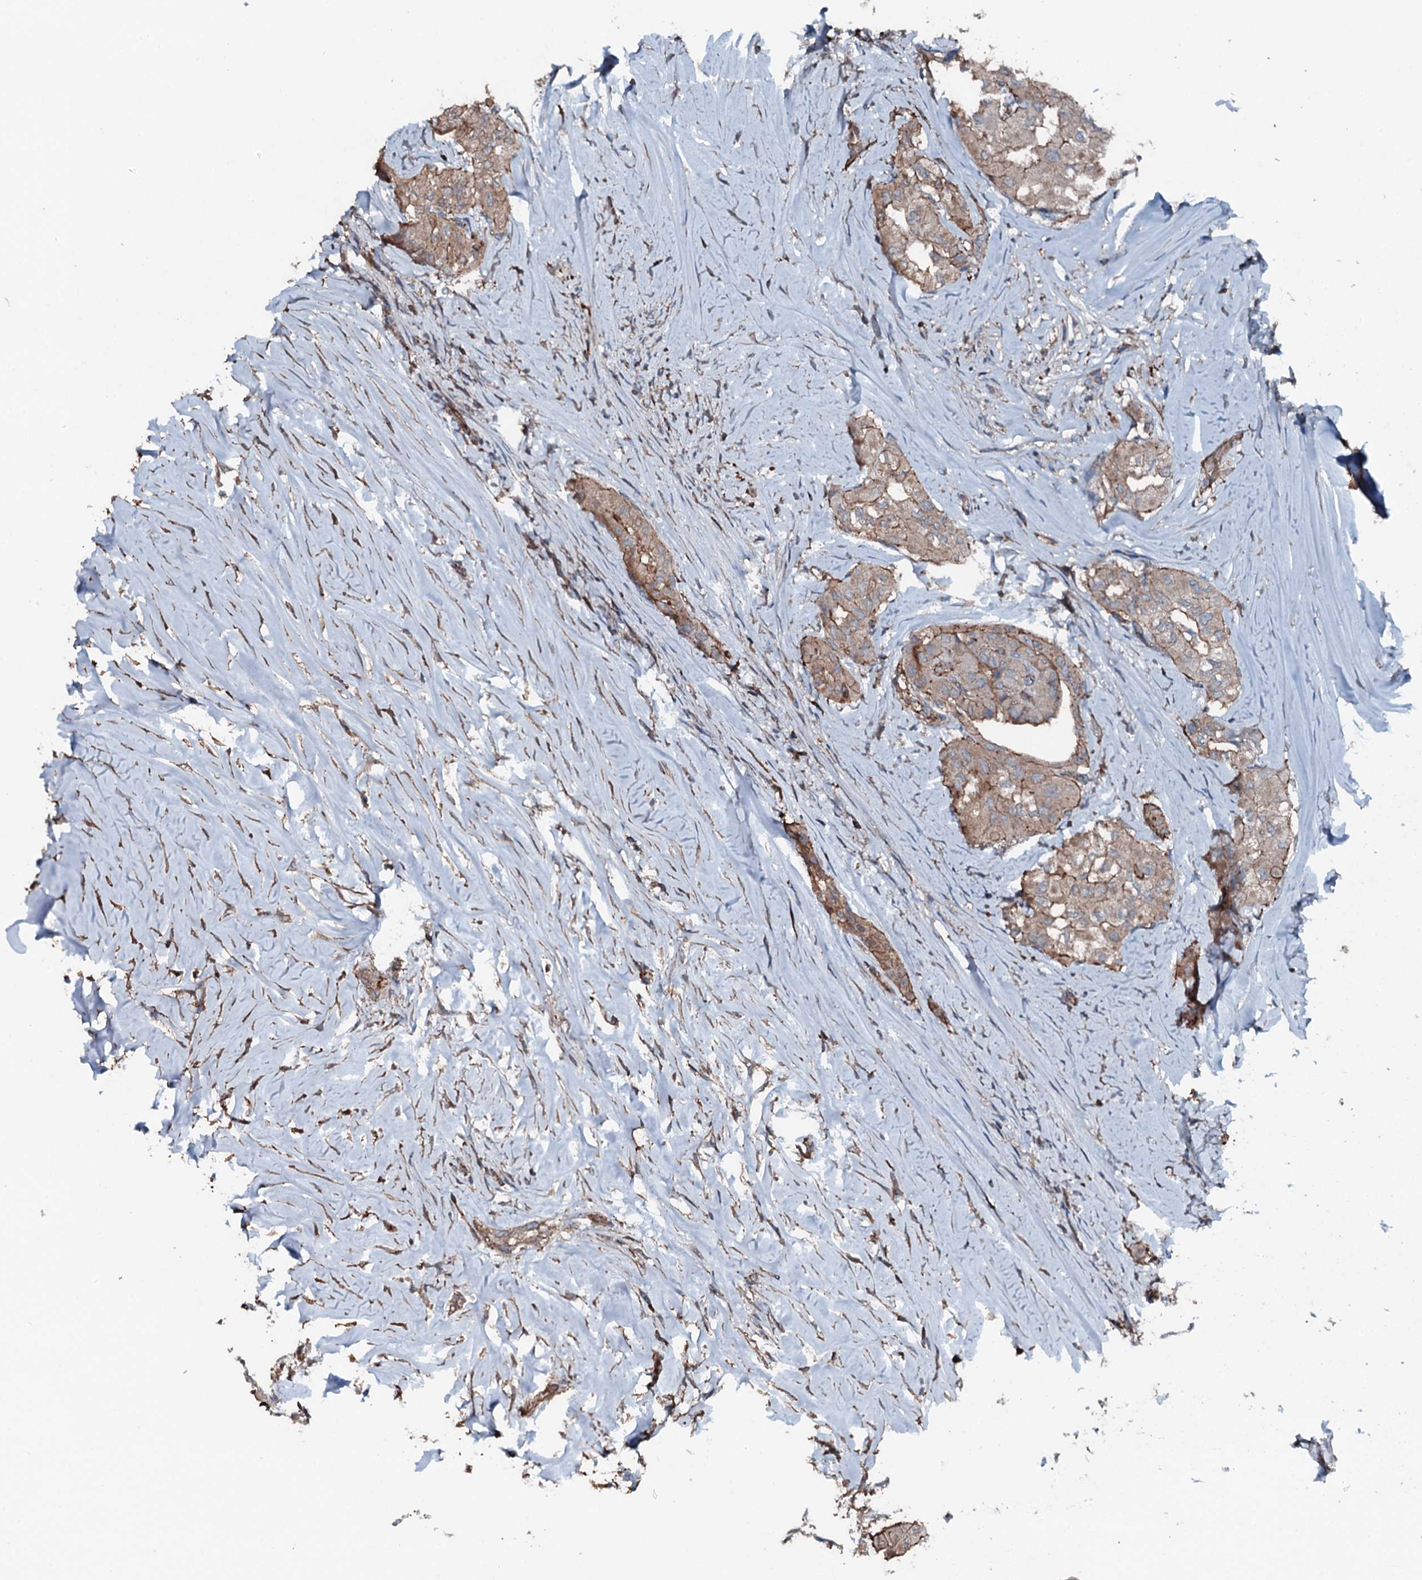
{"staining": {"intensity": "moderate", "quantity": "25%-75%", "location": "cytoplasmic/membranous"}, "tissue": "thyroid cancer", "cell_type": "Tumor cells", "image_type": "cancer", "snomed": [{"axis": "morphology", "description": "Papillary adenocarcinoma, NOS"}, {"axis": "topography", "description": "Thyroid gland"}], "caption": "IHC micrograph of human thyroid cancer stained for a protein (brown), which reveals medium levels of moderate cytoplasmic/membranous positivity in about 25%-75% of tumor cells.", "gene": "SLC25A38", "patient": {"sex": "female", "age": 59}}